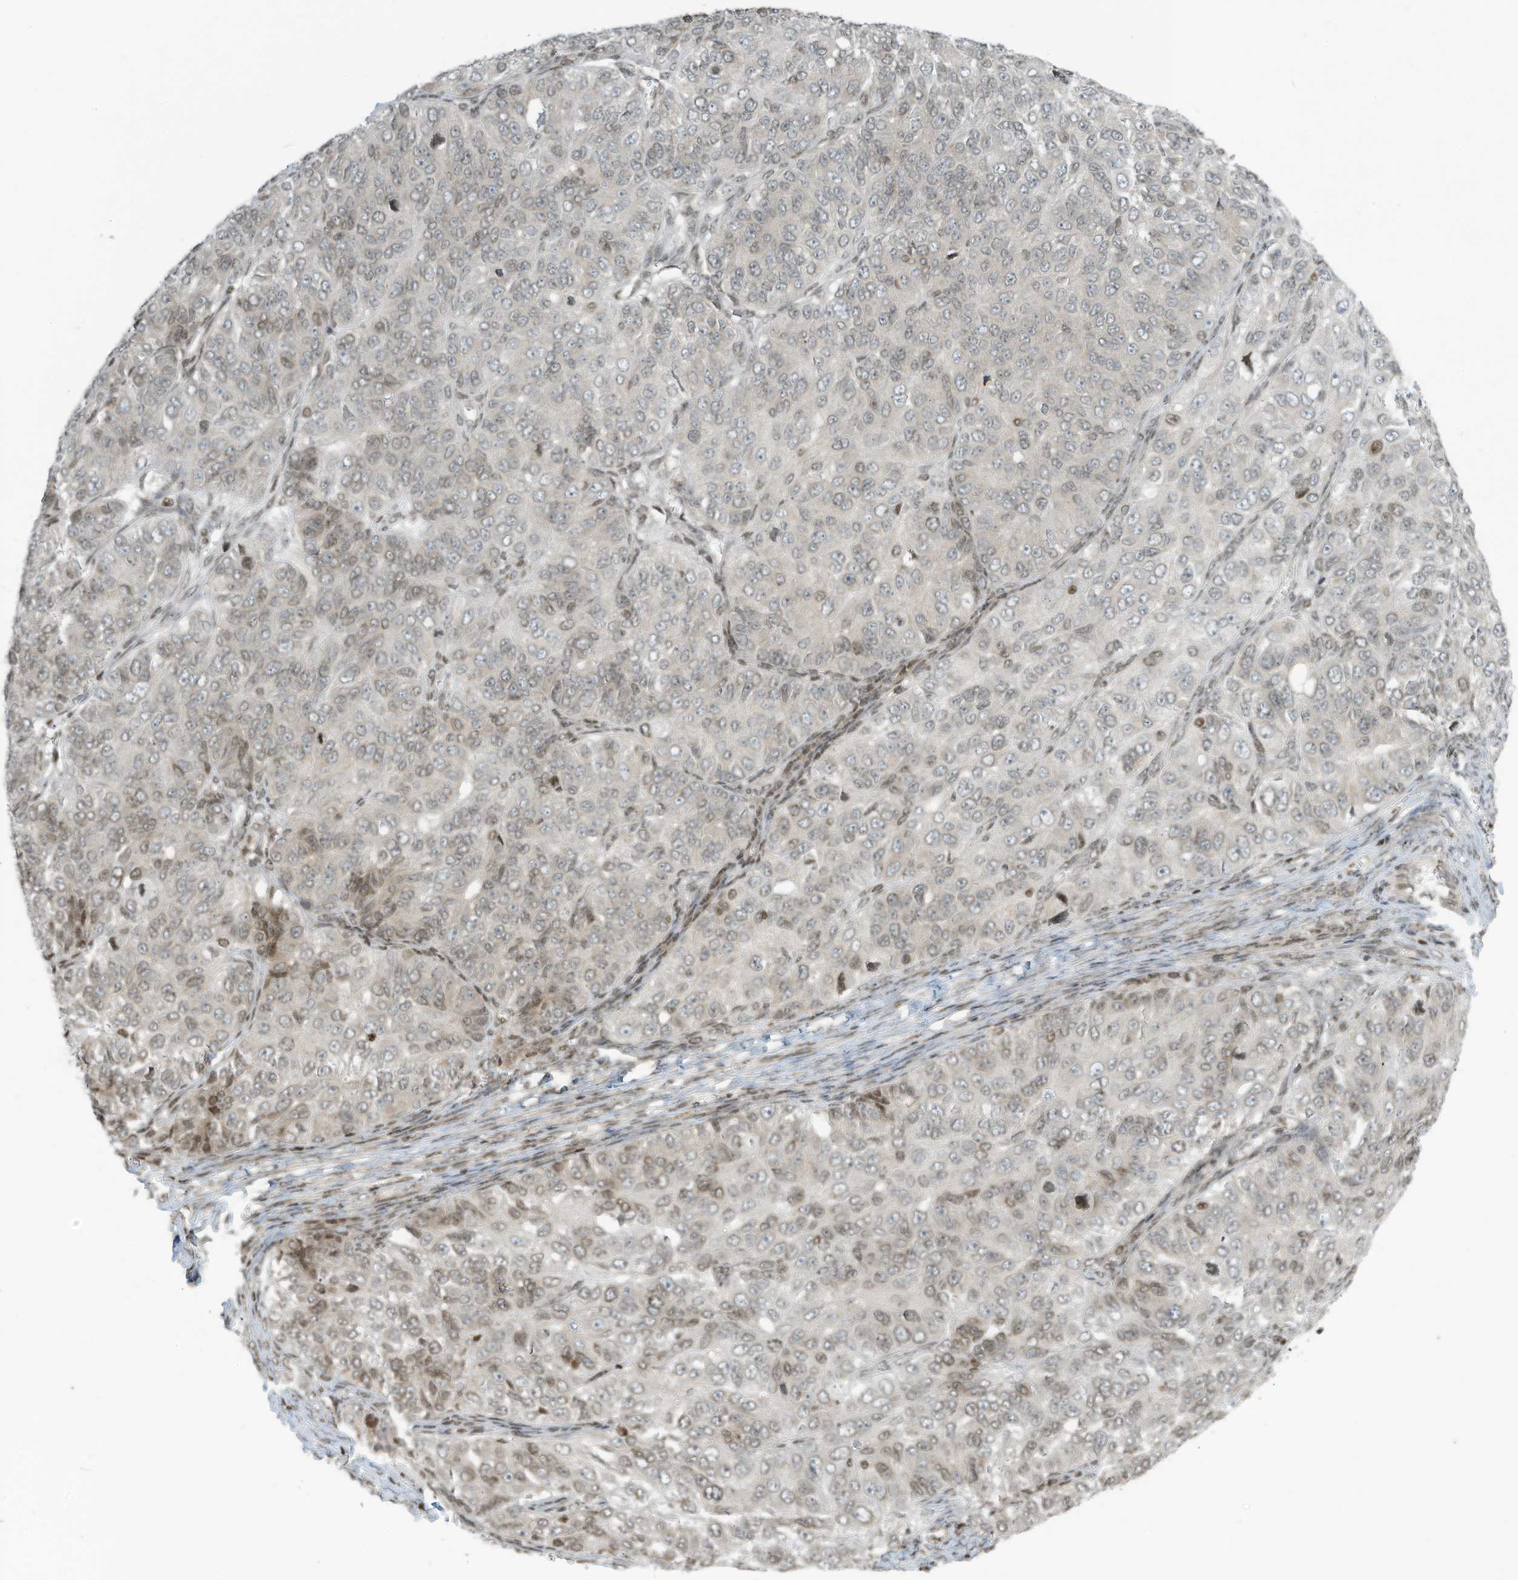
{"staining": {"intensity": "weak", "quantity": "25%-75%", "location": "nuclear"}, "tissue": "ovarian cancer", "cell_type": "Tumor cells", "image_type": "cancer", "snomed": [{"axis": "morphology", "description": "Carcinoma, endometroid"}, {"axis": "topography", "description": "Ovary"}], "caption": "The micrograph exhibits immunohistochemical staining of ovarian endometroid carcinoma. There is weak nuclear positivity is present in approximately 25%-75% of tumor cells.", "gene": "ADI1", "patient": {"sex": "female", "age": 51}}